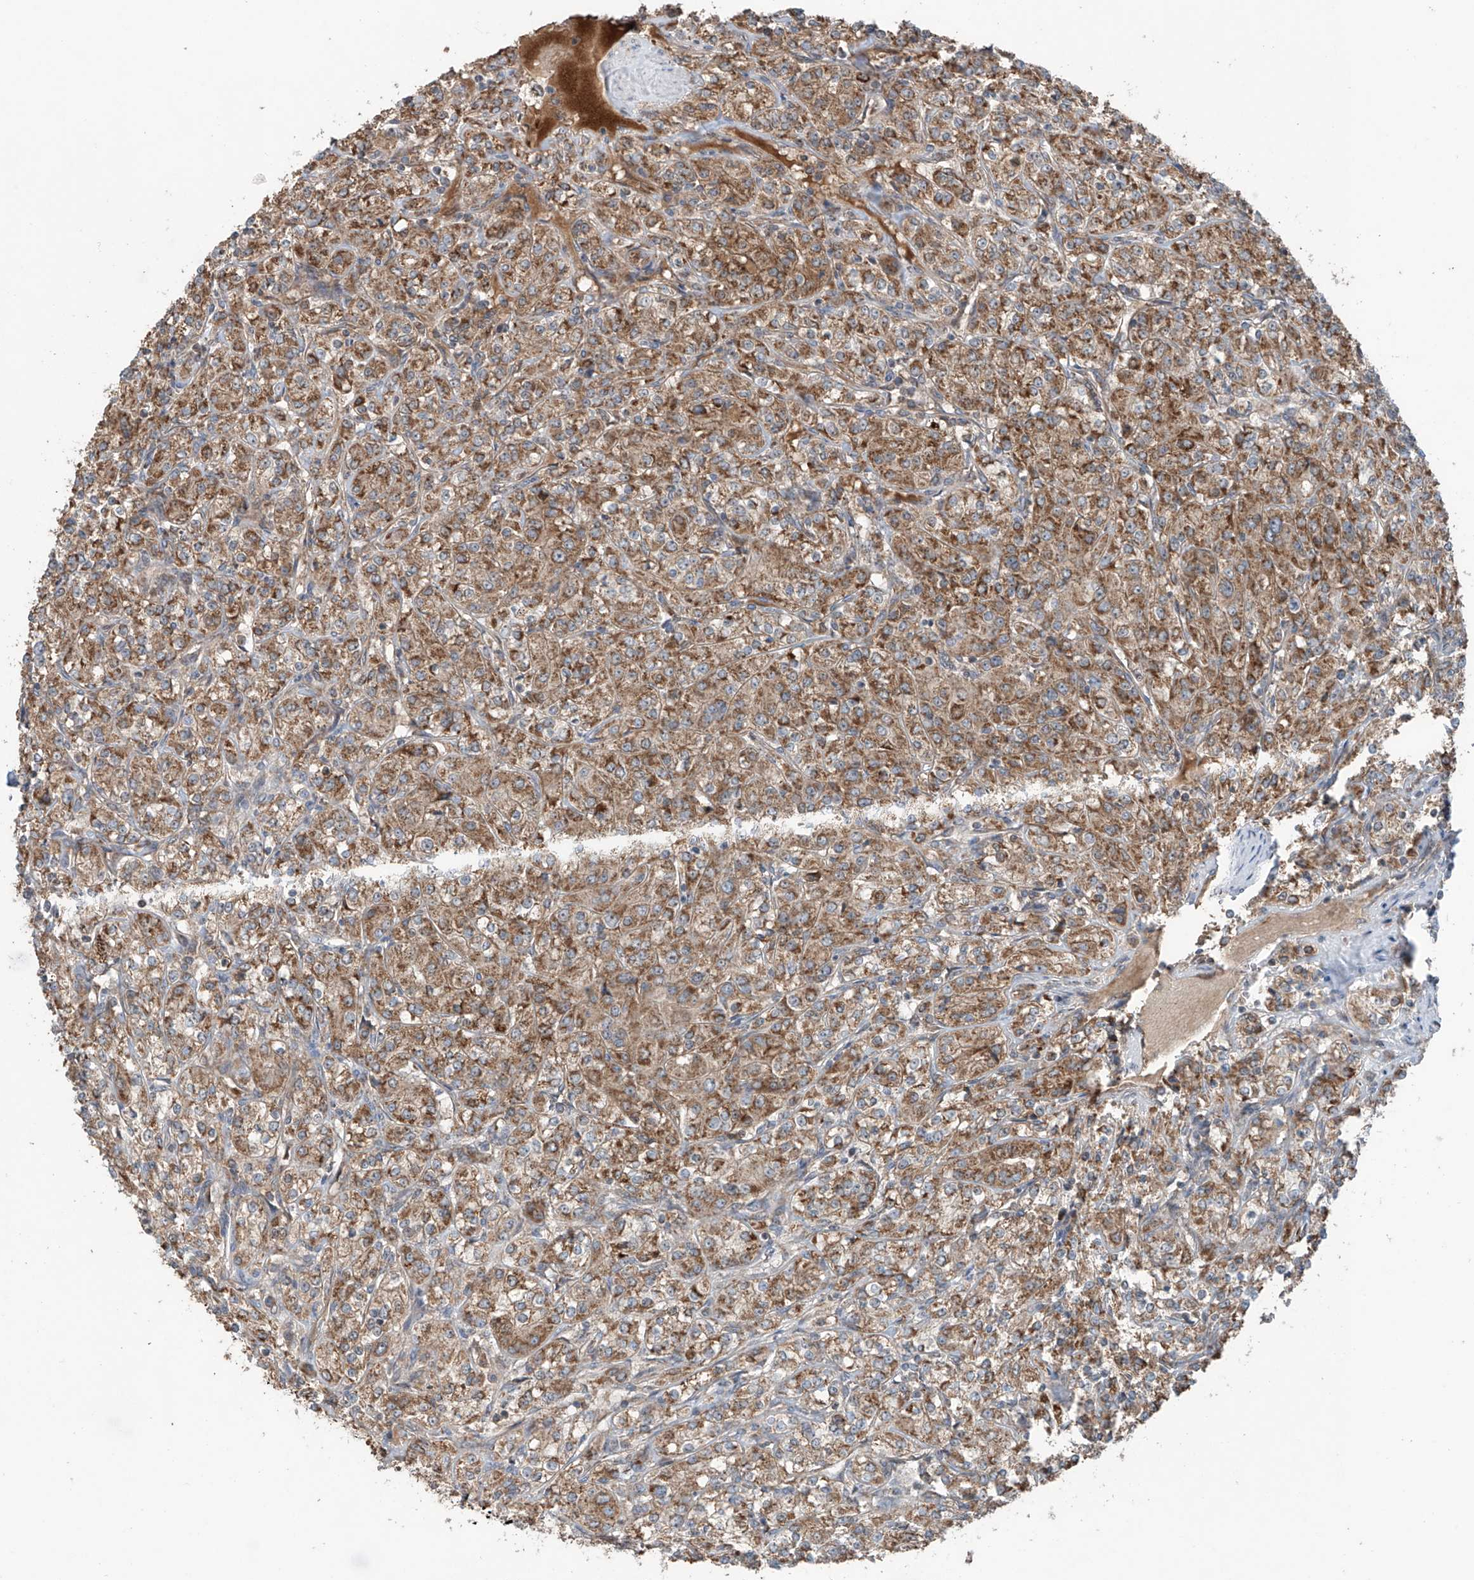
{"staining": {"intensity": "moderate", "quantity": ">75%", "location": "cytoplasmic/membranous"}, "tissue": "renal cancer", "cell_type": "Tumor cells", "image_type": "cancer", "snomed": [{"axis": "morphology", "description": "Adenocarcinoma, NOS"}, {"axis": "topography", "description": "Kidney"}], "caption": "Protein staining by IHC shows moderate cytoplasmic/membranous positivity in about >75% of tumor cells in adenocarcinoma (renal).", "gene": "SAMD3", "patient": {"sex": "male", "age": 77}}